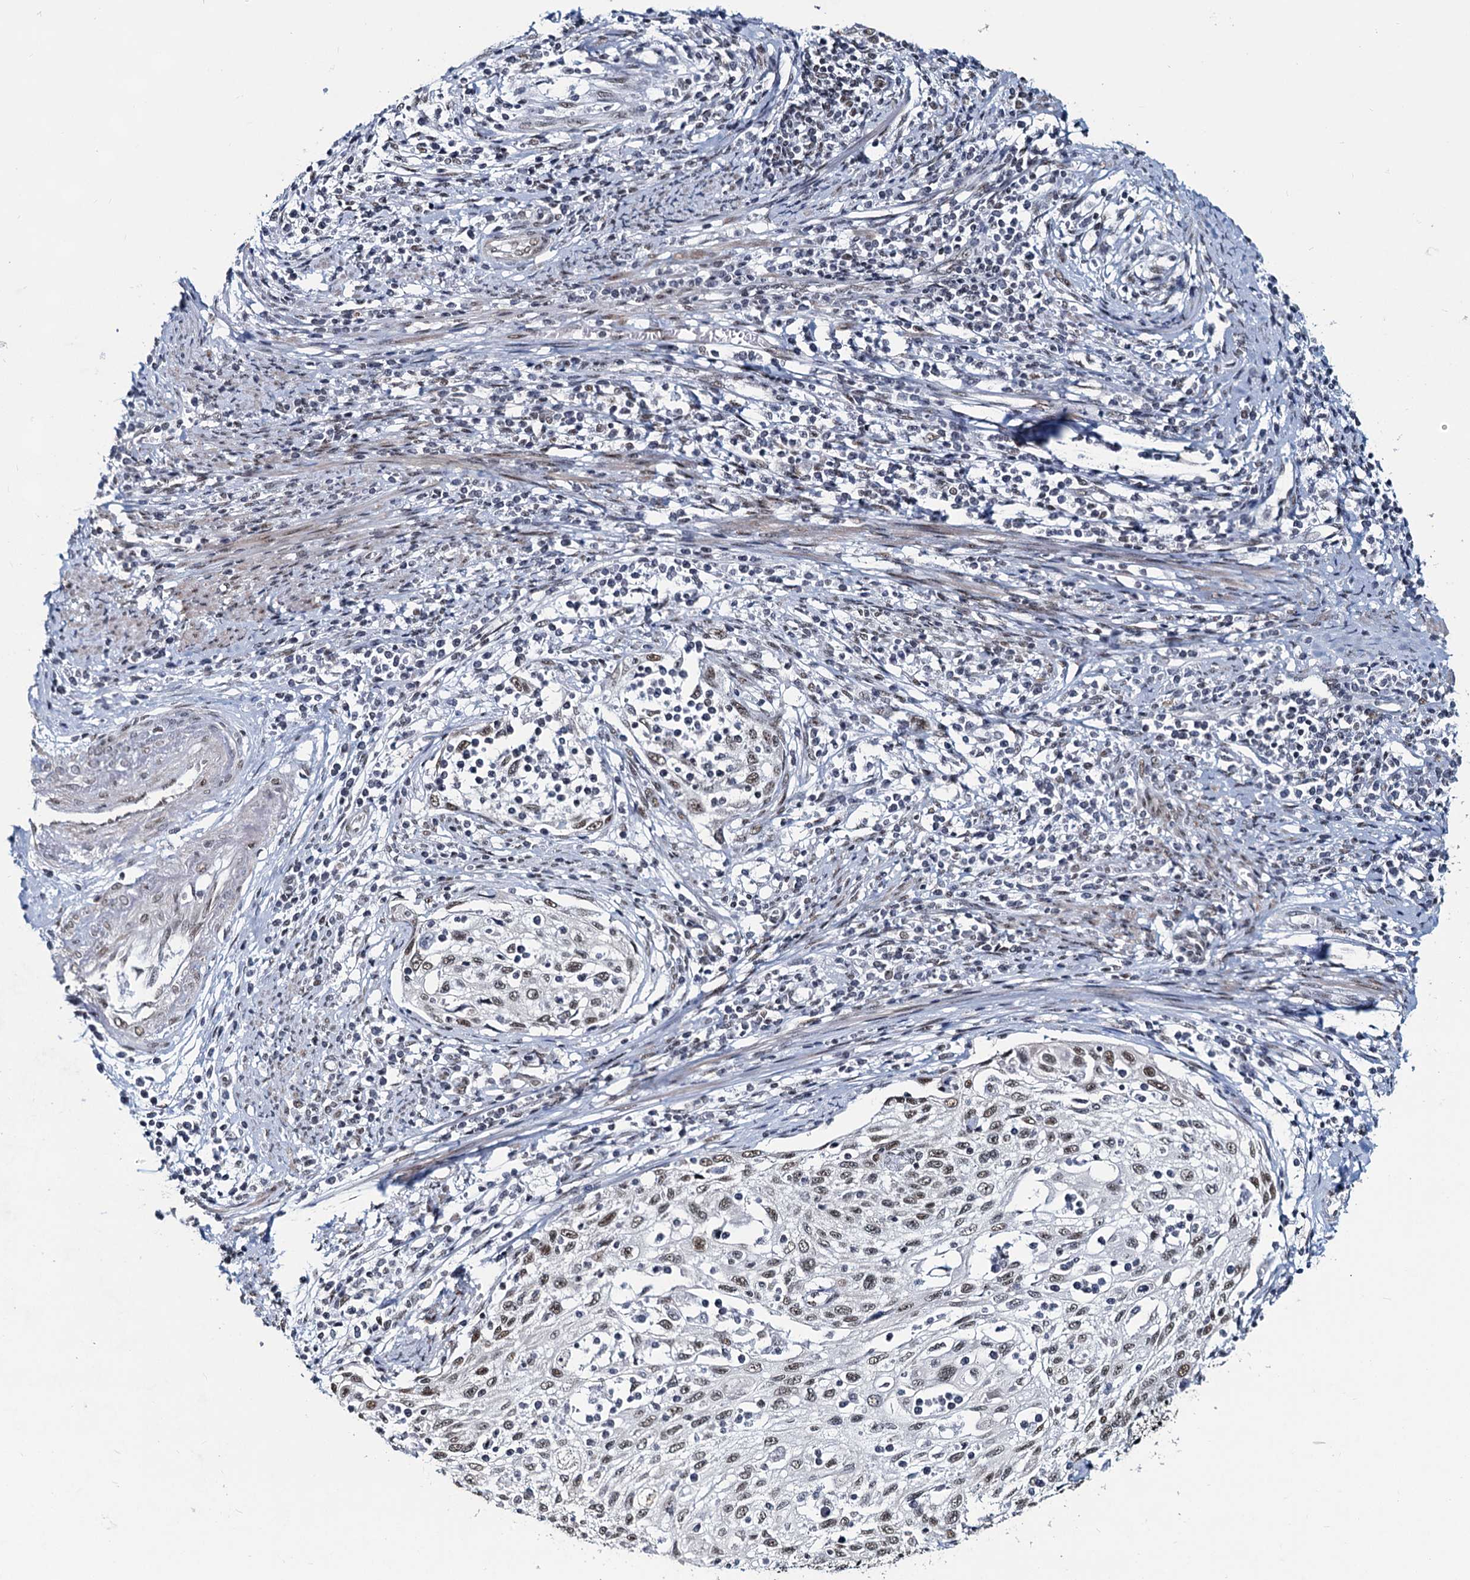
{"staining": {"intensity": "weak", "quantity": ">75%", "location": "nuclear"}, "tissue": "cervical cancer", "cell_type": "Tumor cells", "image_type": "cancer", "snomed": [{"axis": "morphology", "description": "Squamous cell carcinoma, NOS"}, {"axis": "topography", "description": "Cervix"}], "caption": "Immunohistochemical staining of human cervical cancer (squamous cell carcinoma) shows weak nuclear protein staining in approximately >75% of tumor cells.", "gene": "METTL14", "patient": {"sex": "female", "age": 70}}